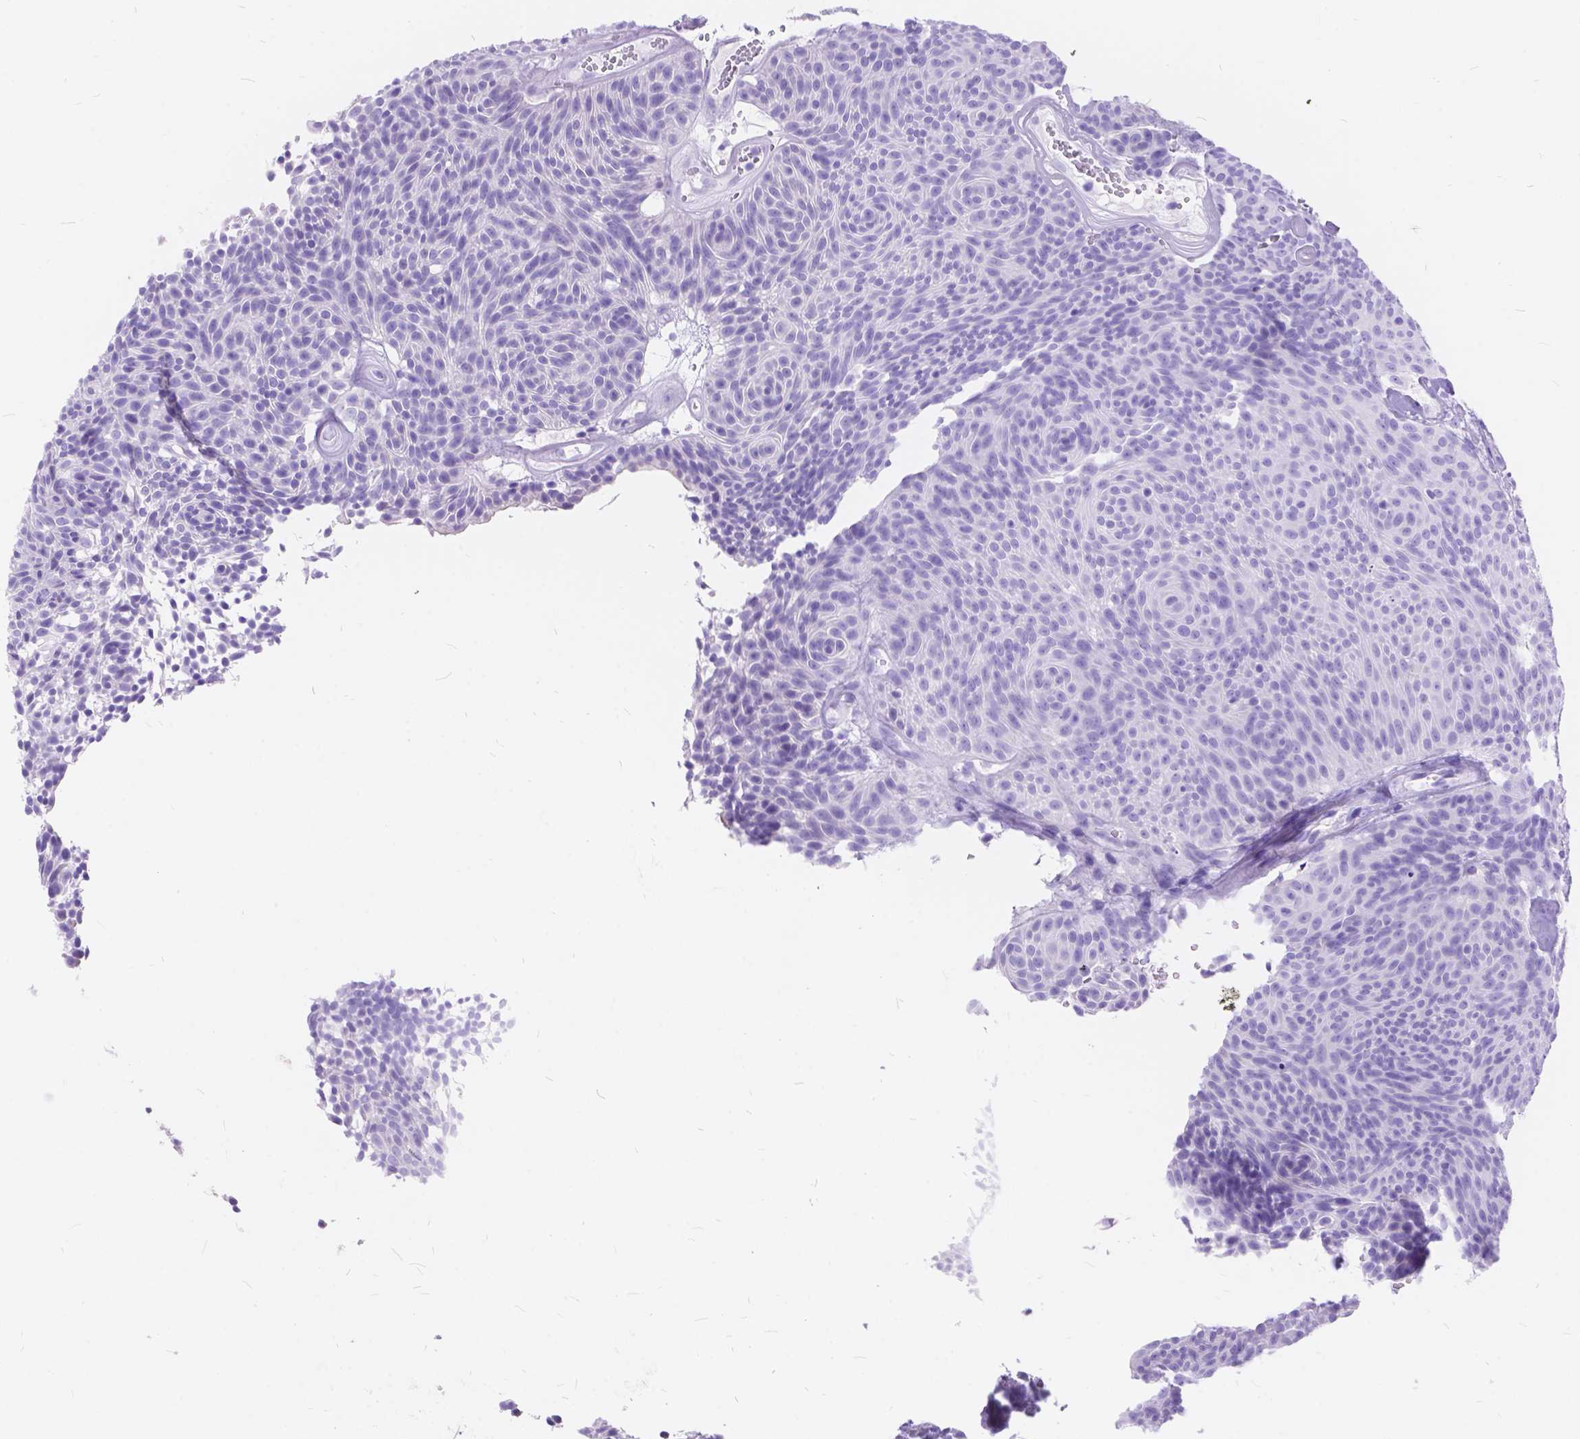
{"staining": {"intensity": "negative", "quantity": "none", "location": "none"}, "tissue": "urothelial cancer", "cell_type": "Tumor cells", "image_type": "cancer", "snomed": [{"axis": "morphology", "description": "Urothelial carcinoma, Low grade"}, {"axis": "topography", "description": "Urinary bladder"}], "caption": "There is no significant staining in tumor cells of urothelial carcinoma (low-grade).", "gene": "FOXL2", "patient": {"sex": "male", "age": 77}}